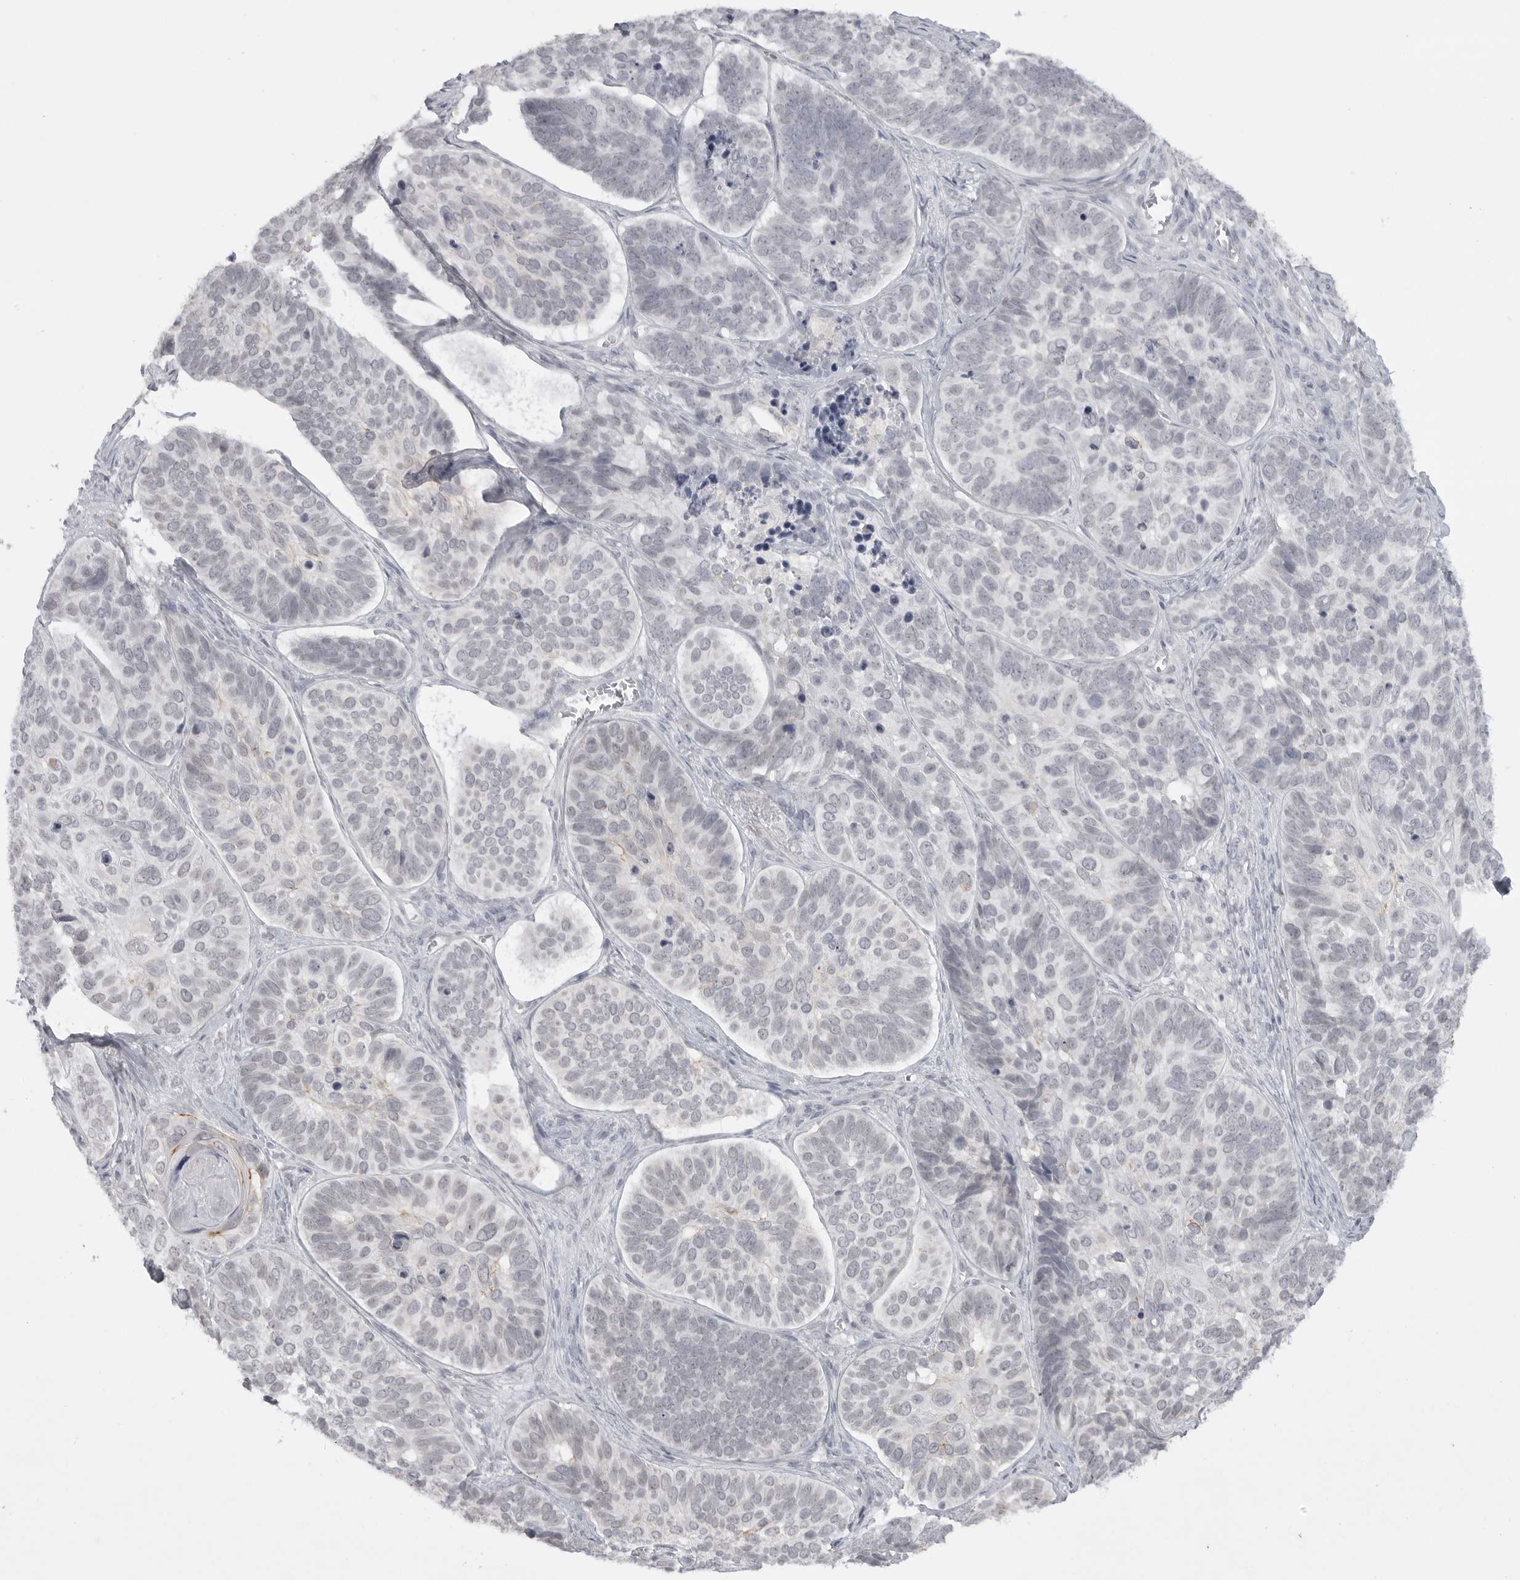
{"staining": {"intensity": "negative", "quantity": "none", "location": "none"}, "tissue": "skin cancer", "cell_type": "Tumor cells", "image_type": "cancer", "snomed": [{"axis": "morphology", "description": "Basal cell carcinoma"}, {"axis": "topography", "description": "Skin"}], "caption": "IHC image of neoplastic tissue: human skin cancer (basal cell carcinoma) stained with DAB reveals no significant protein expression in tumor cells. (Brightfield microscopy of DAB (3,3'-diaminobenzidine) IHC at high magnification).", "gene": "TCTN3", "patient": {"sex": "male", "age": 62}}